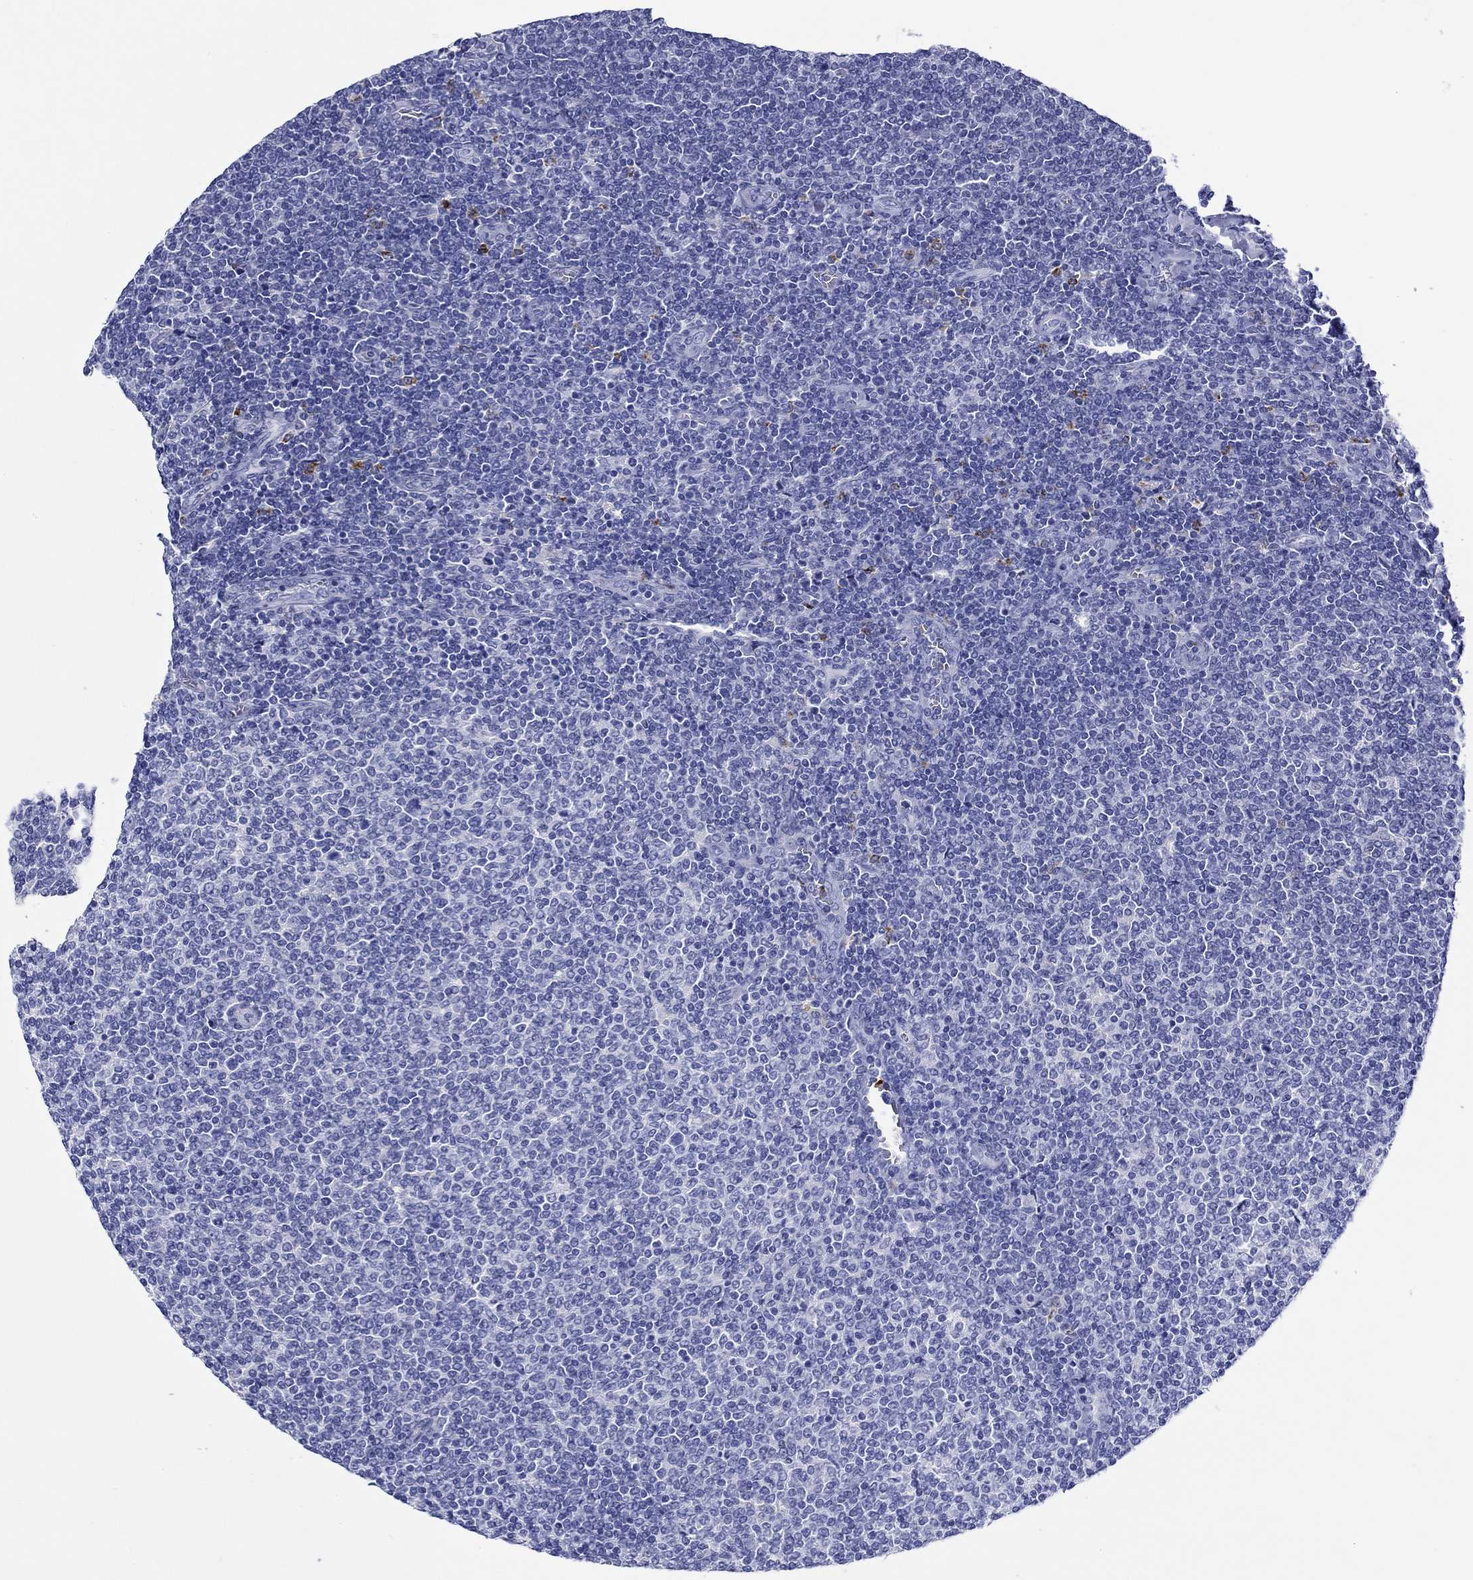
{"staining": {"intensity": "negative", "quantity": "none", "location": "none"}, "tissue": "lymphoma", "cell_type": "Tumor cells", "image_type": "cancer", "snomed": [{"axis": "morphology", "description": "Malignant lymphoma, non-Hodgkin's type, Low grade"}, {"axis": "topography", "description": "Lymph node"}], "caption": "Immunohistochemistry (IHC) of low-grade malignant lymphoma, non-Hodgkin's type reveals no staining in tumor cells. The staining was performed using DAB to visualize the protein expression in brown, while the nuclei were stained in blue with hematoxylin (Magnification: 20x).", "gene": "EPX", "patient": {"sex": "male", "age": 52}}